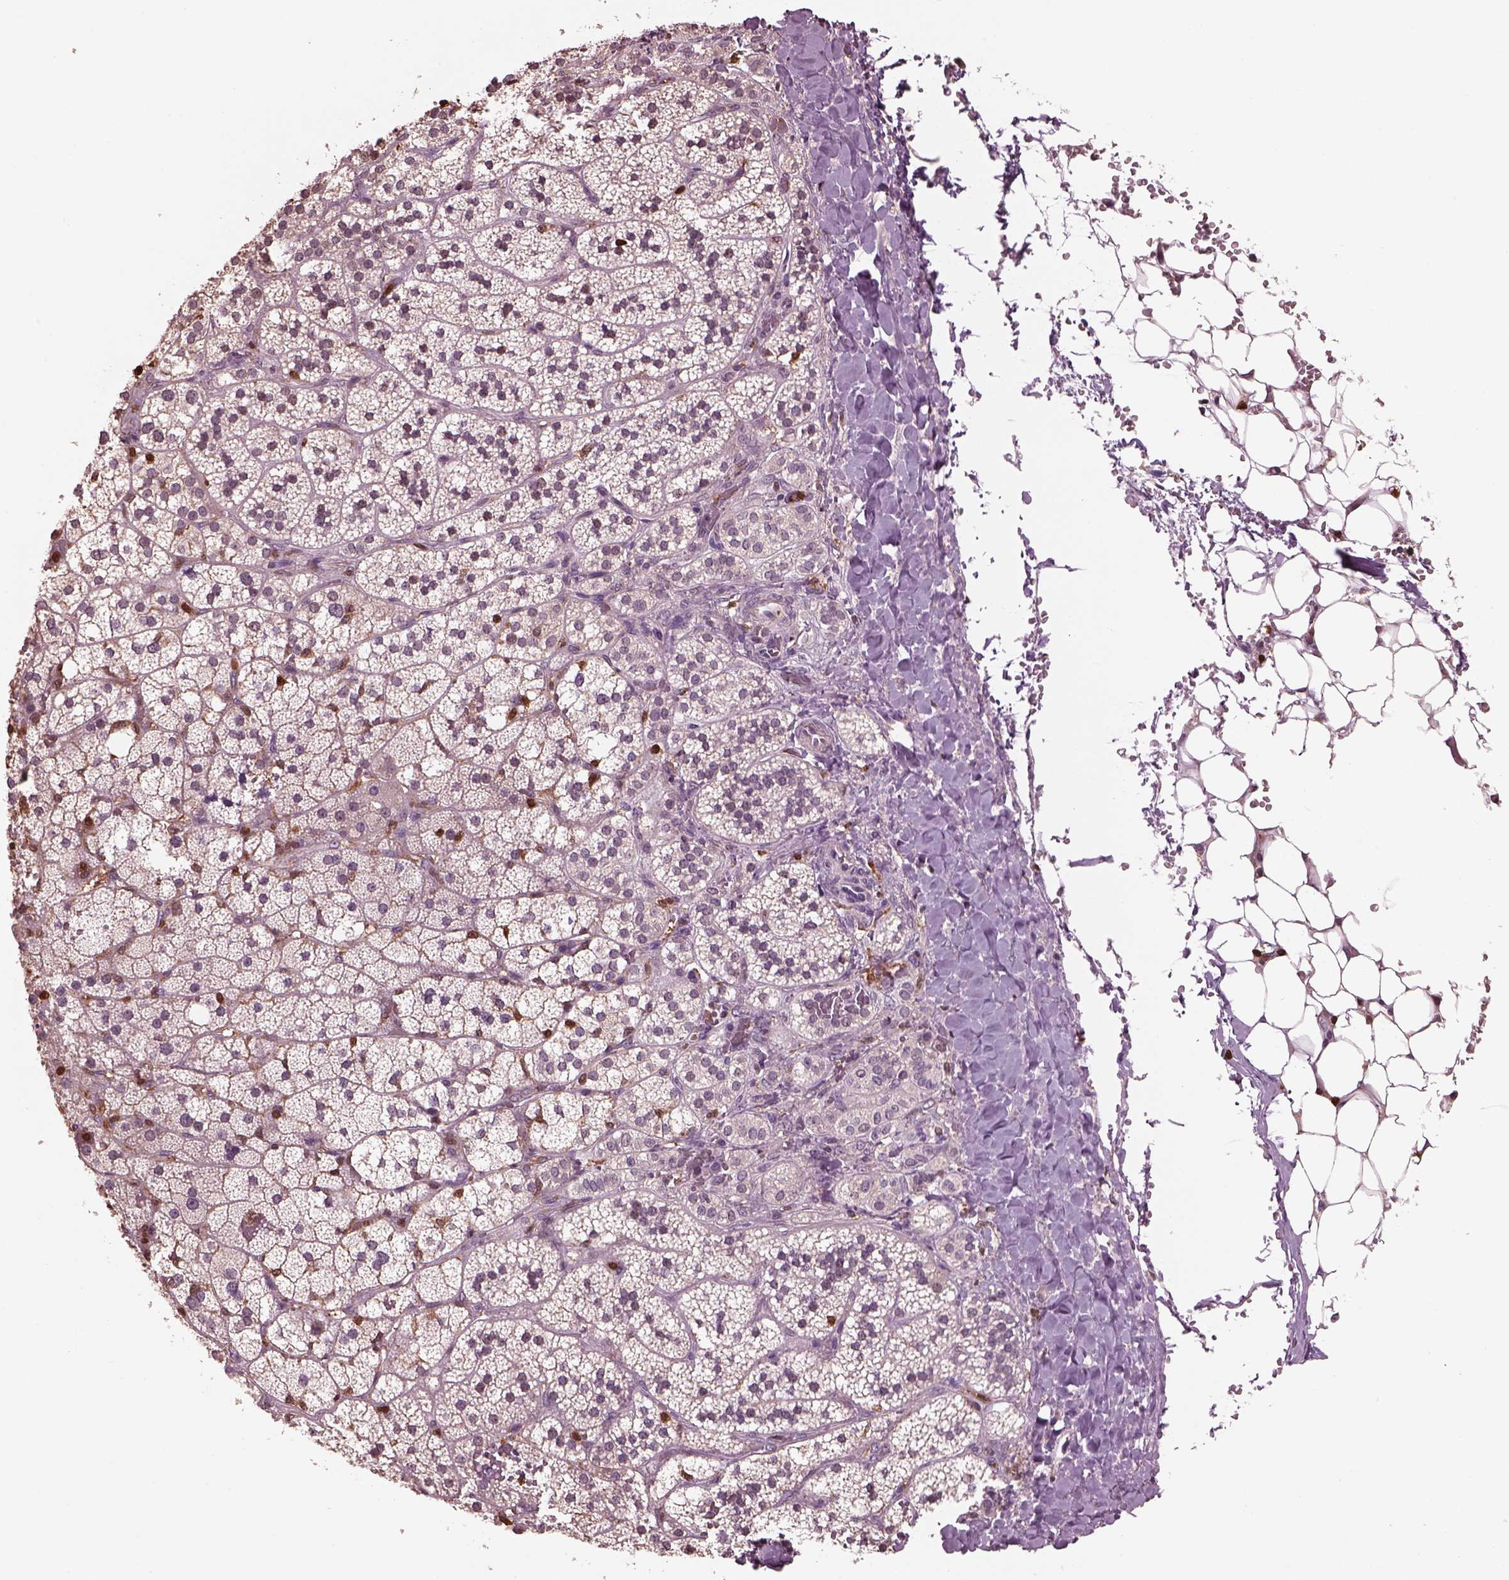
{"staining": {"intensity": "negative", "quantity": "none", "location": "none"}, "tissue": "adrenal gland", "cell_type": "Glandular cells", "image_type": "normal", "snomed": [{"axis": "morphology", "description": "Normal tissue, NOS"}, {"axis": "topography", "description": "Adrenal gland"}], "caption": "Micrograph shows no protein expression in glandular cells of benign adrenal gland. (Immunohistochemistry, brightfield microscopy, high magnification).", "gene": "IL31RA", "patient": {"sex": "male", "age": 53}}